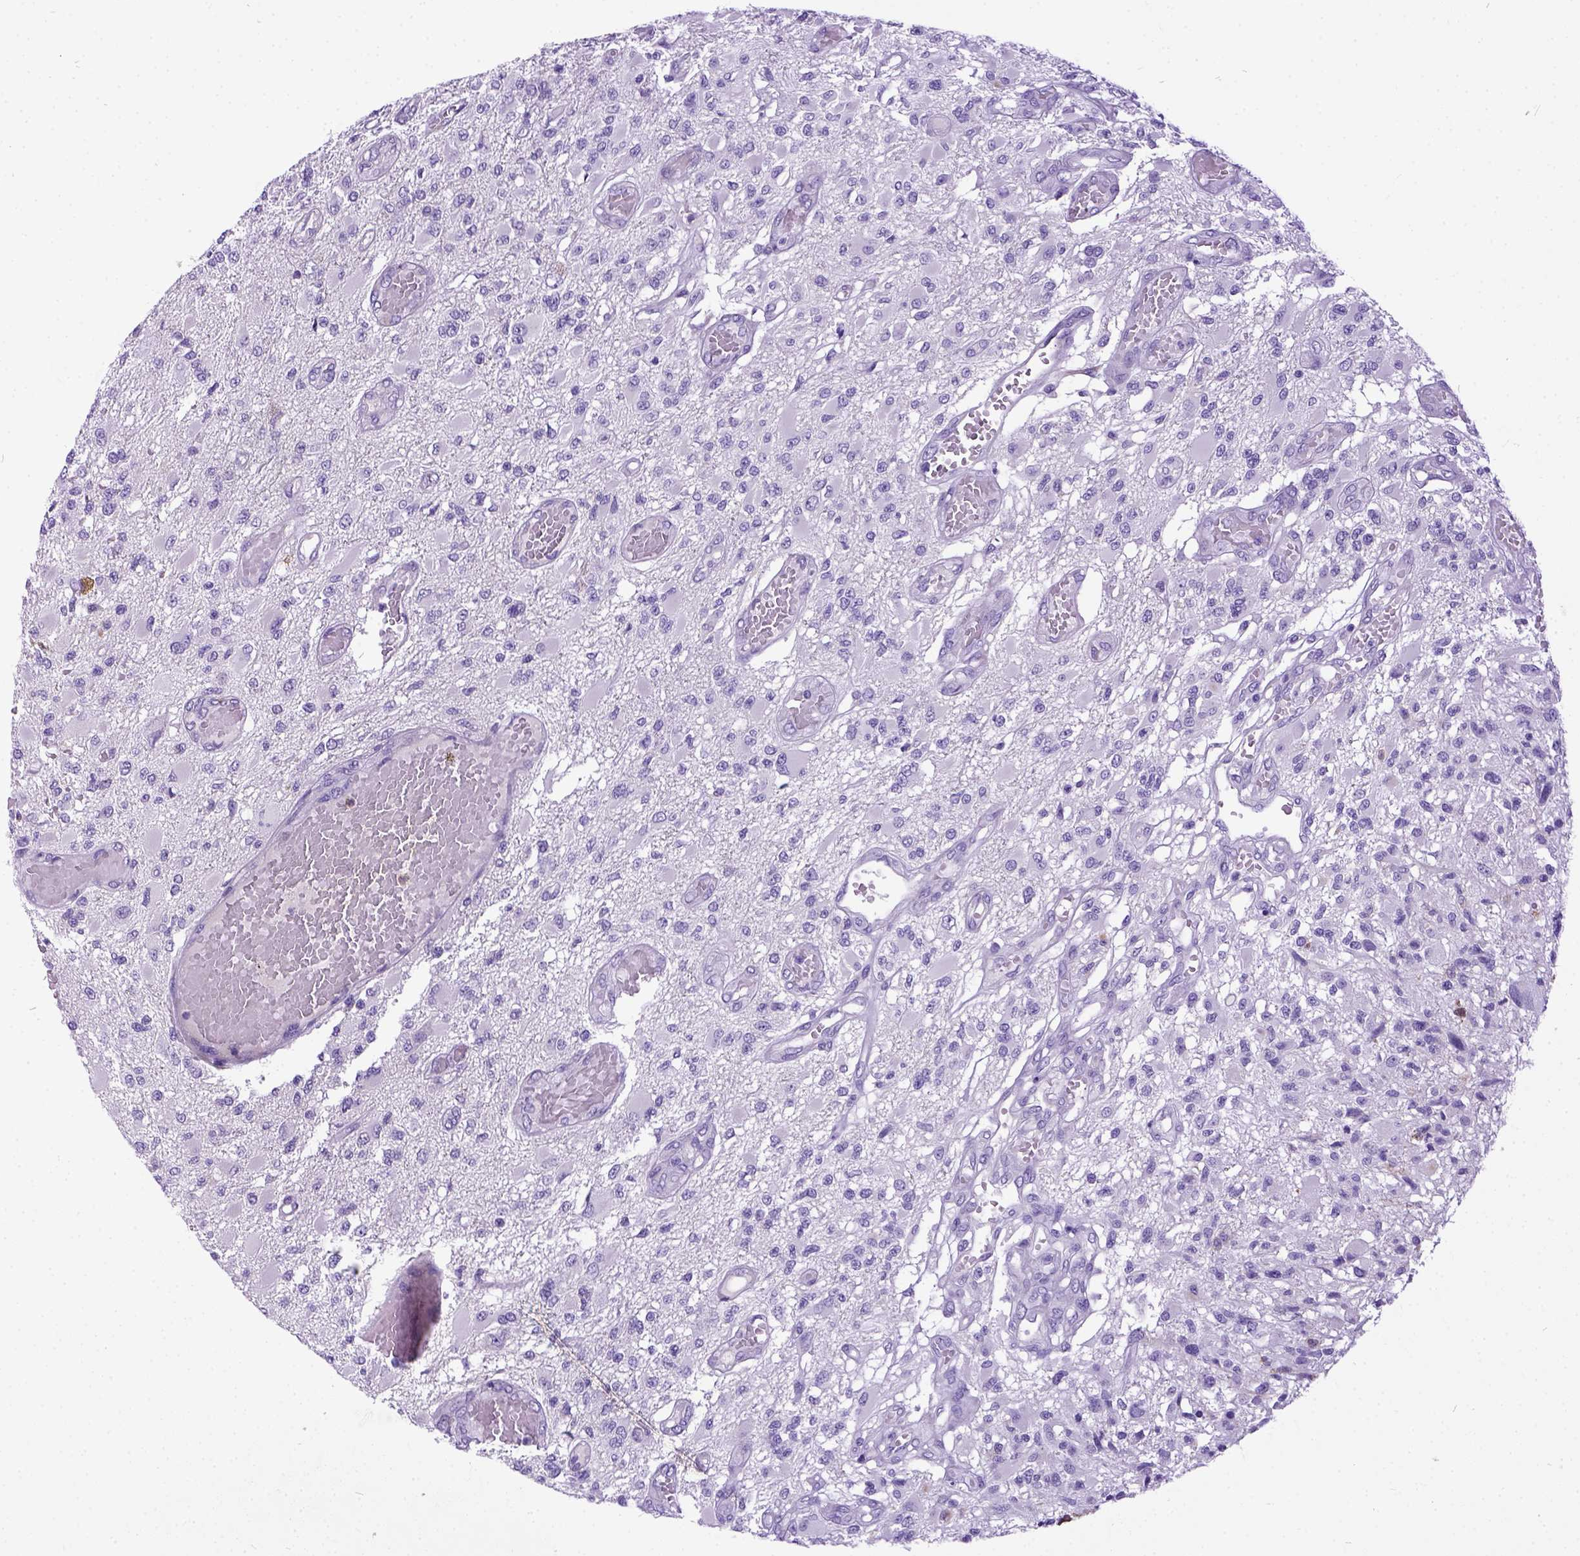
{"staining": {"intensity": "negative", "quantity": "none", "location": "none"}, "tissue": "glioma", "cell_type": "Tumor cells", "image_type": "cancer", "snomed": [{"axis": "morphology", "description": "Glioma, malignant, High grade"}, {"axis": "topography", "description": "Brain"}], "caption": "Protein analysis of glioma reveals no significant positivity in tumor cells.", "gene": "IGF2", "patient": {"sex": "female", "age": 63}}